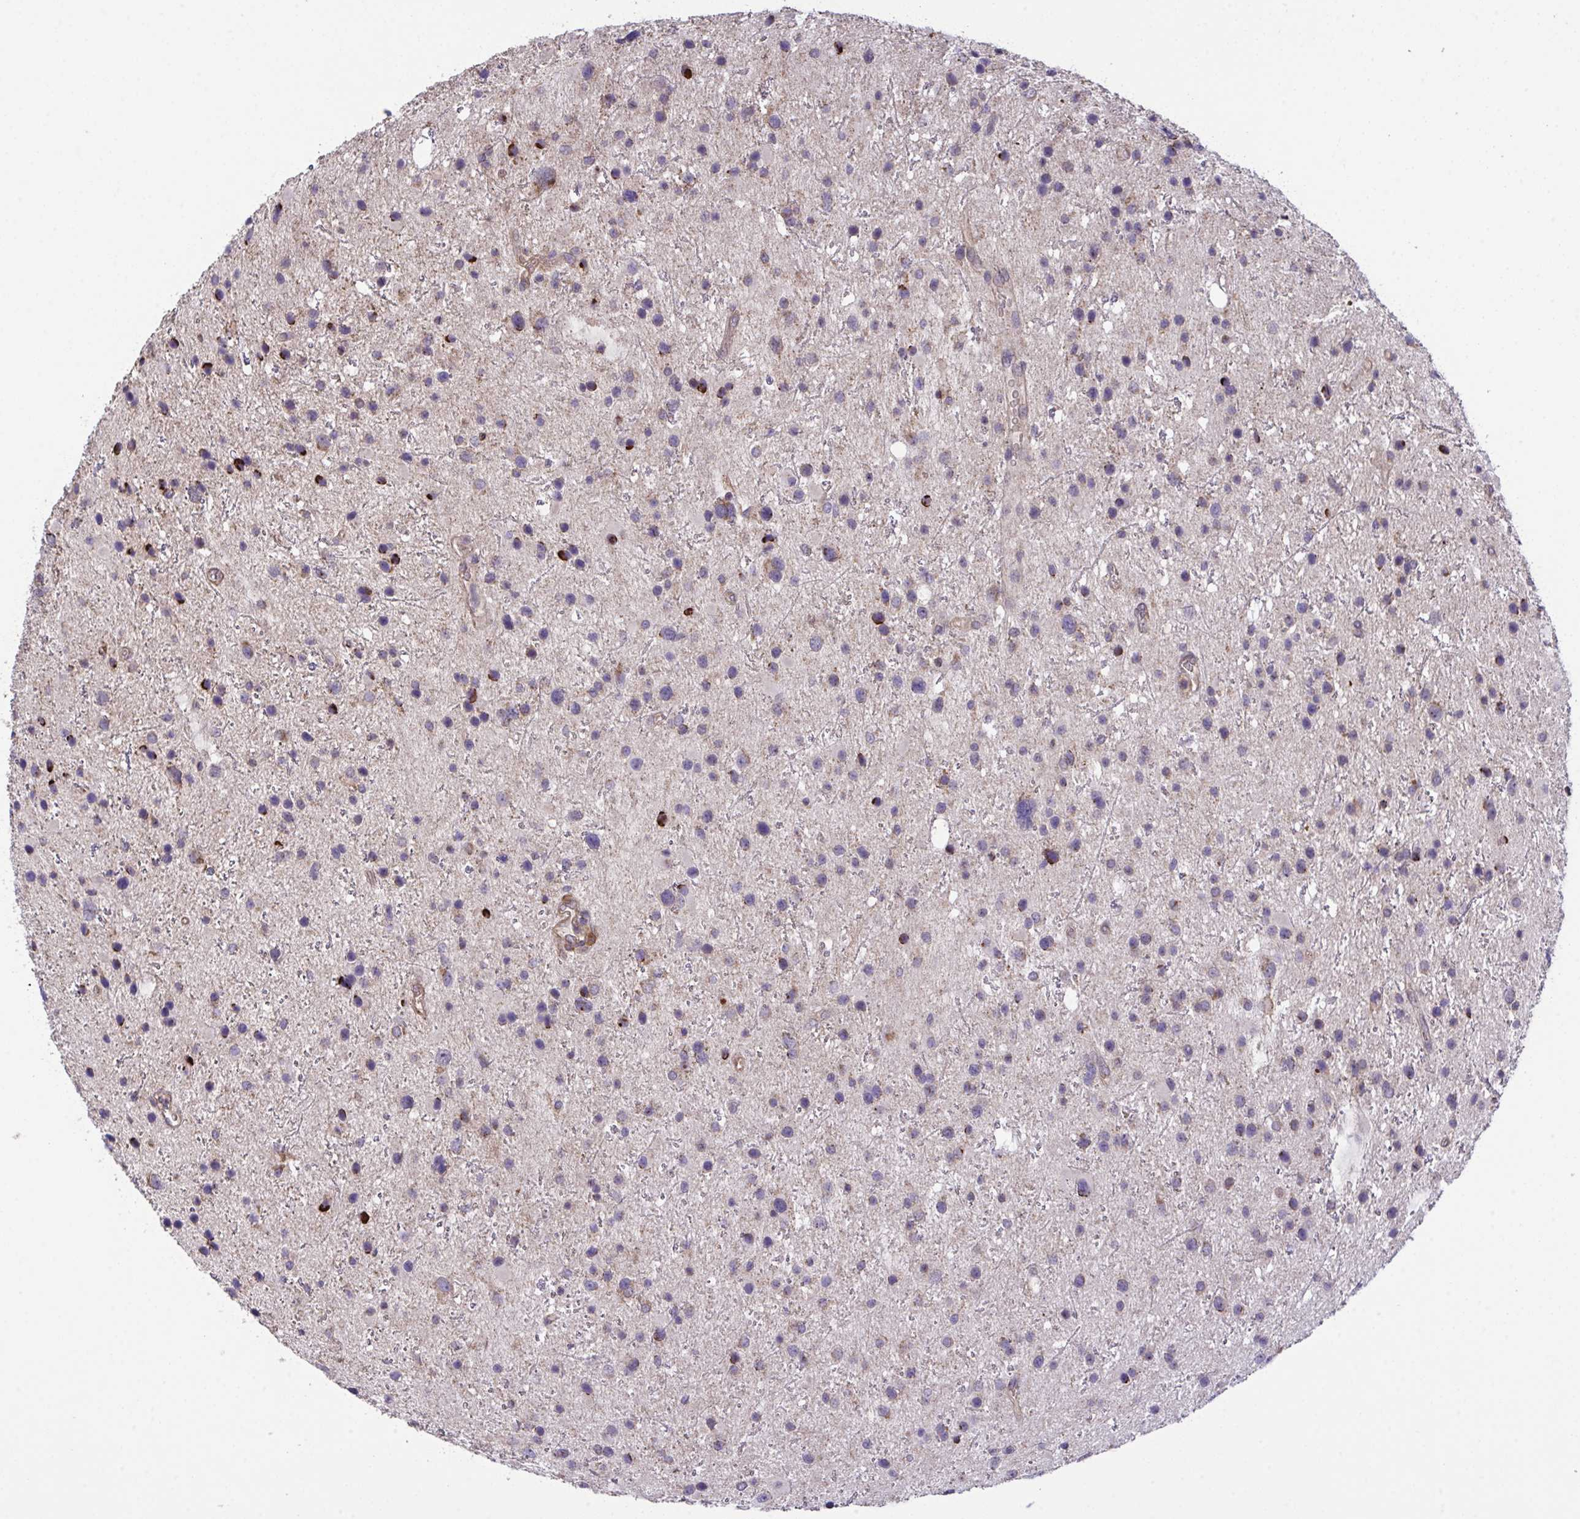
{"staining": {"intensity": "negative", "quantity": "none", "location": "none"}, "tissue": "glioma", "cell_type": "Tumor cells", "image_type": "cancer", "snomed": [{"axis": "morphology", "description": "Glioma, malignant, Low grade"}, {"axis": "topography", "description": "Brain"}], "caption": "Immunohistochemistry (IHC) micrograph of neoplastic tissue: malignant low-grade glioma stained with DAB (3,3'-diaminobenzidine) demonstrates no significant protein expression in tumor cells.", "gene": "PPM1H", "patient": {"sex": "female", "age": 32}}